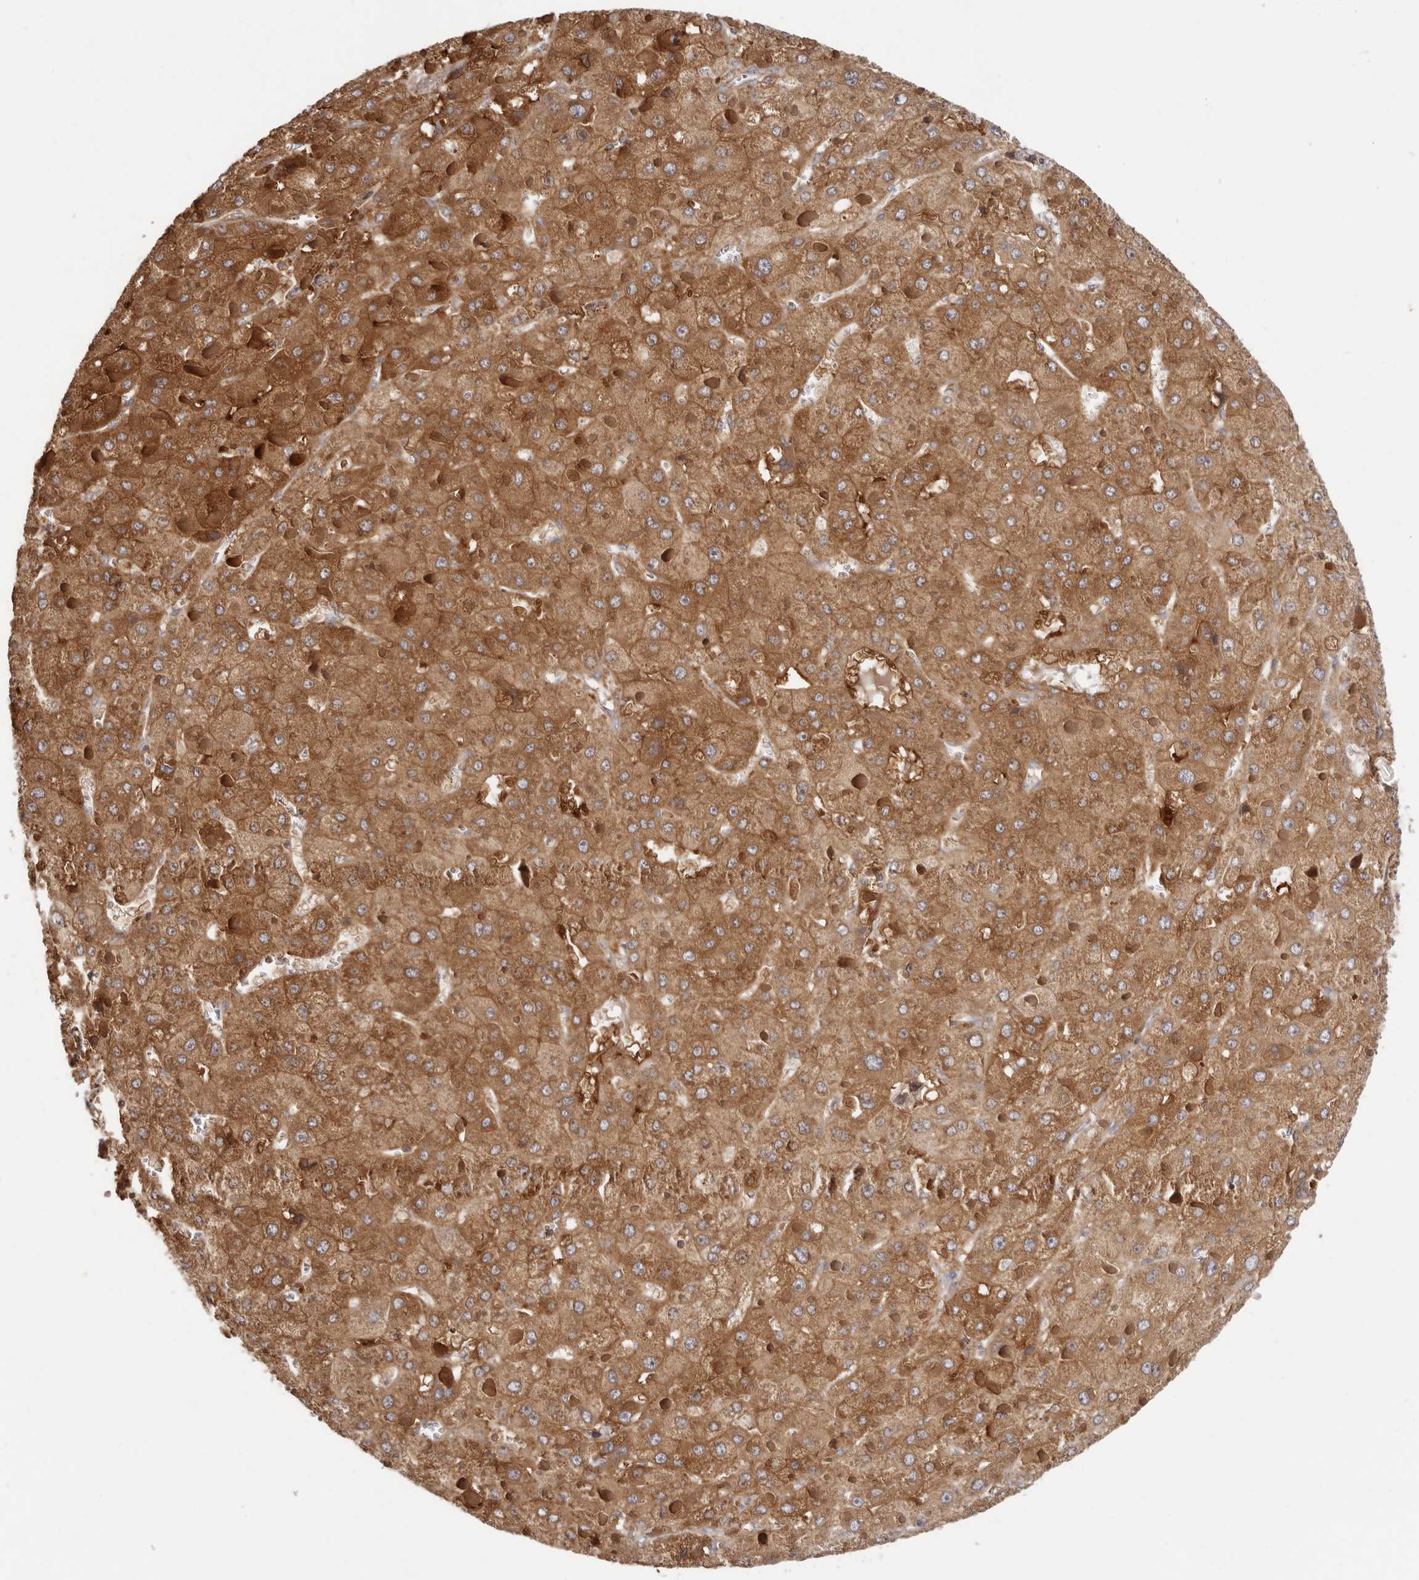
{"staining": {"intensity": "strong", "quantity": ">75%", "location": "cytoplasmic/membranous"}, "tissue": "liver cancer", "cell_type": "Tumor cells", "image_type": "cancer", "snomed": [{"axis": "morphology", "description": "Carcinoma, Hepatocellular, NOS"}, {"axis": "topography", "description": "Liver"}], "caption": "DAB (3,3'-diaminobenzidine) immunohistochemical staining of human liver cancer (hepatocellular carcinoma) reveals strong cytoplasmic/membranous protein staining in about >75% of tumor cells.", "gene": "EEF1E1", "patient": {"sex": "female", "age": 73}}